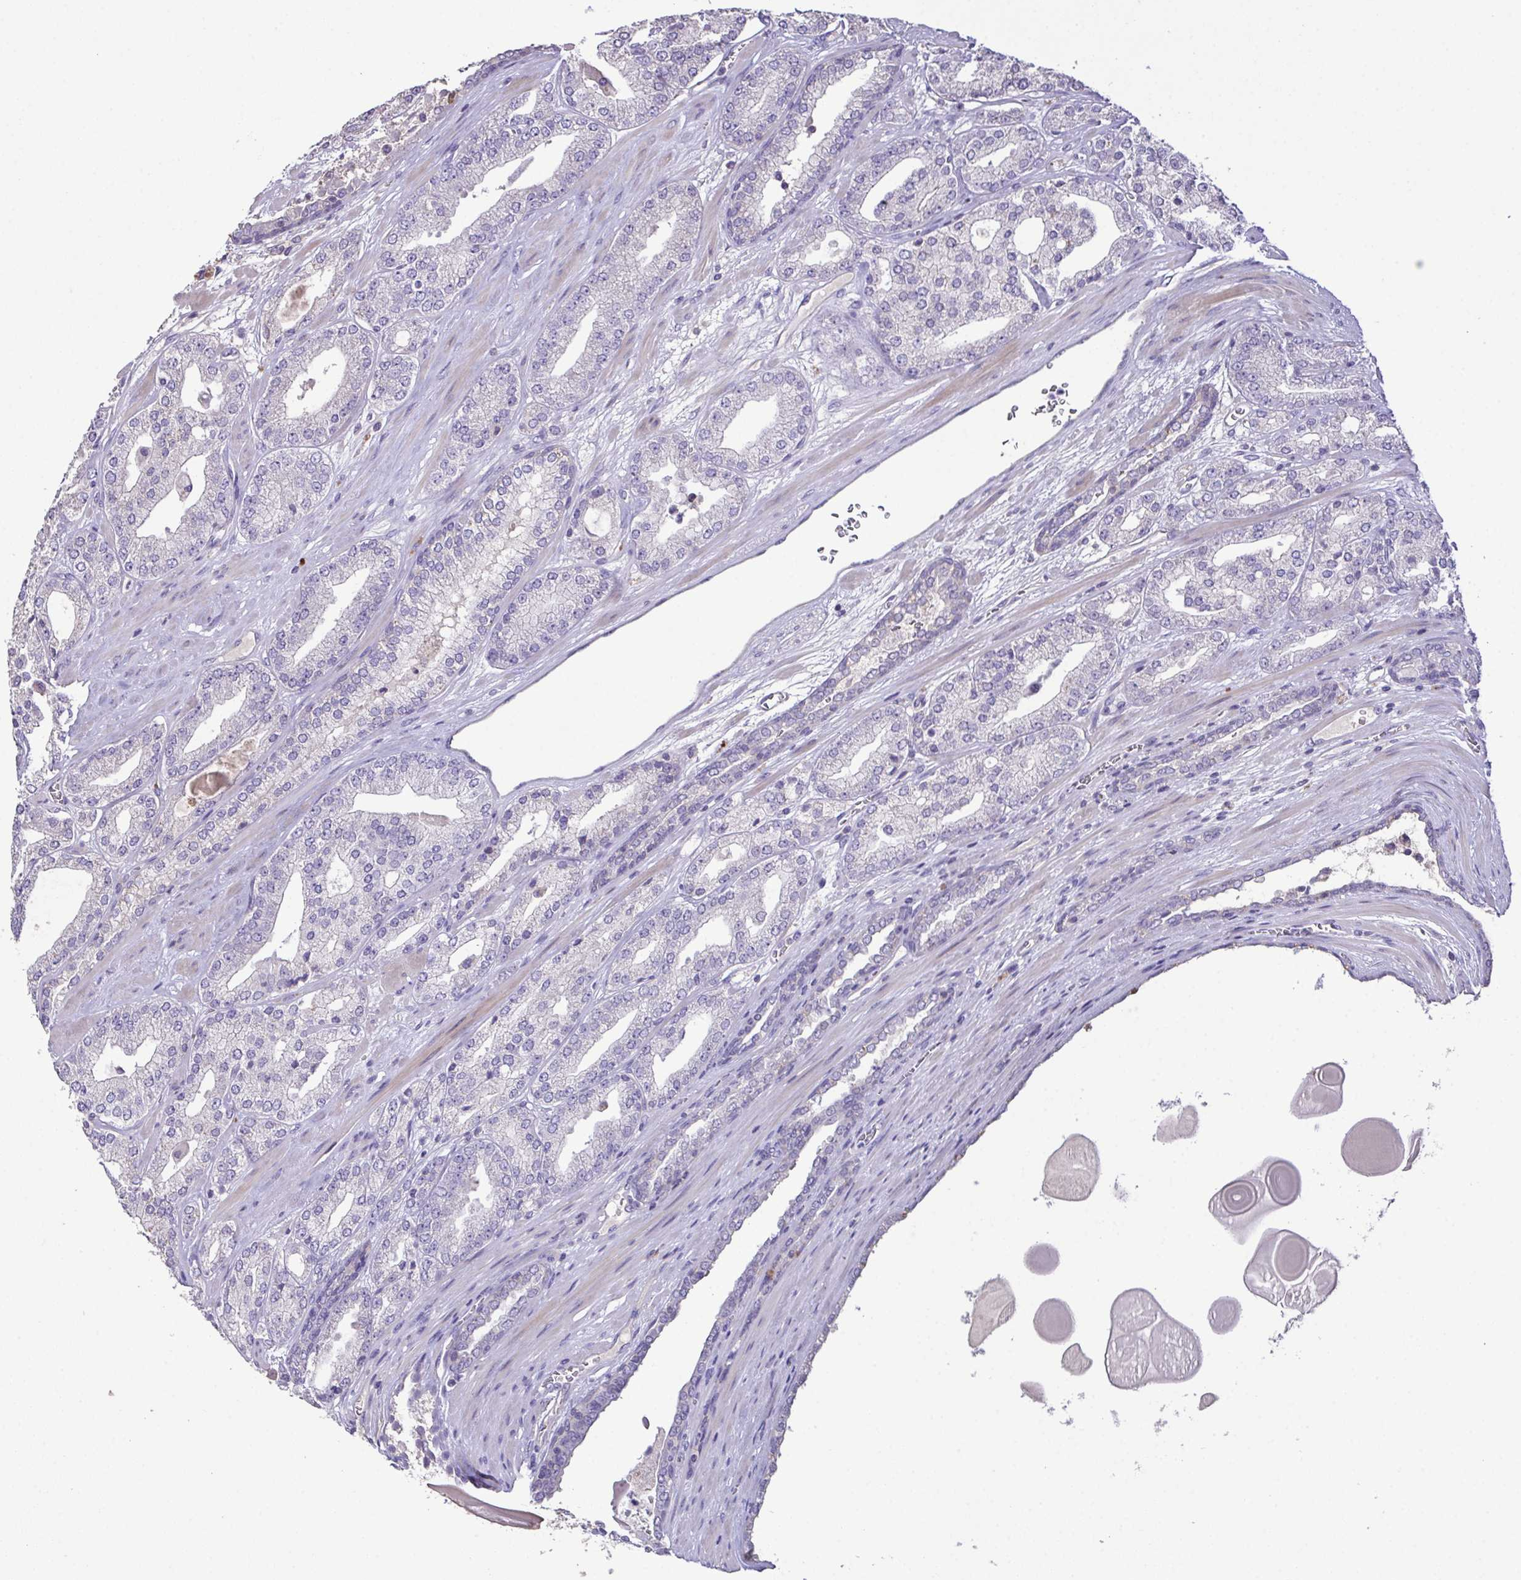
{"staining": {"intensity": "negative", "quantity": "none", "location": "none"}, "tissue": "prostate cancer", "cell_type": "Tumor cells", "image_type": "cancer", "snomed": [{"axis": "morphology", "description": "Adenocarcinoma, High grade"}, {"axis": "topography", "description": "Prostate"}], "caption": "Protein analysis of adenocarcinoma (high-grade) (prostate) reveals no significant expression in tumor cells.", "gene": "MARCO", "patient": {"sex": "male", "age": 64}}